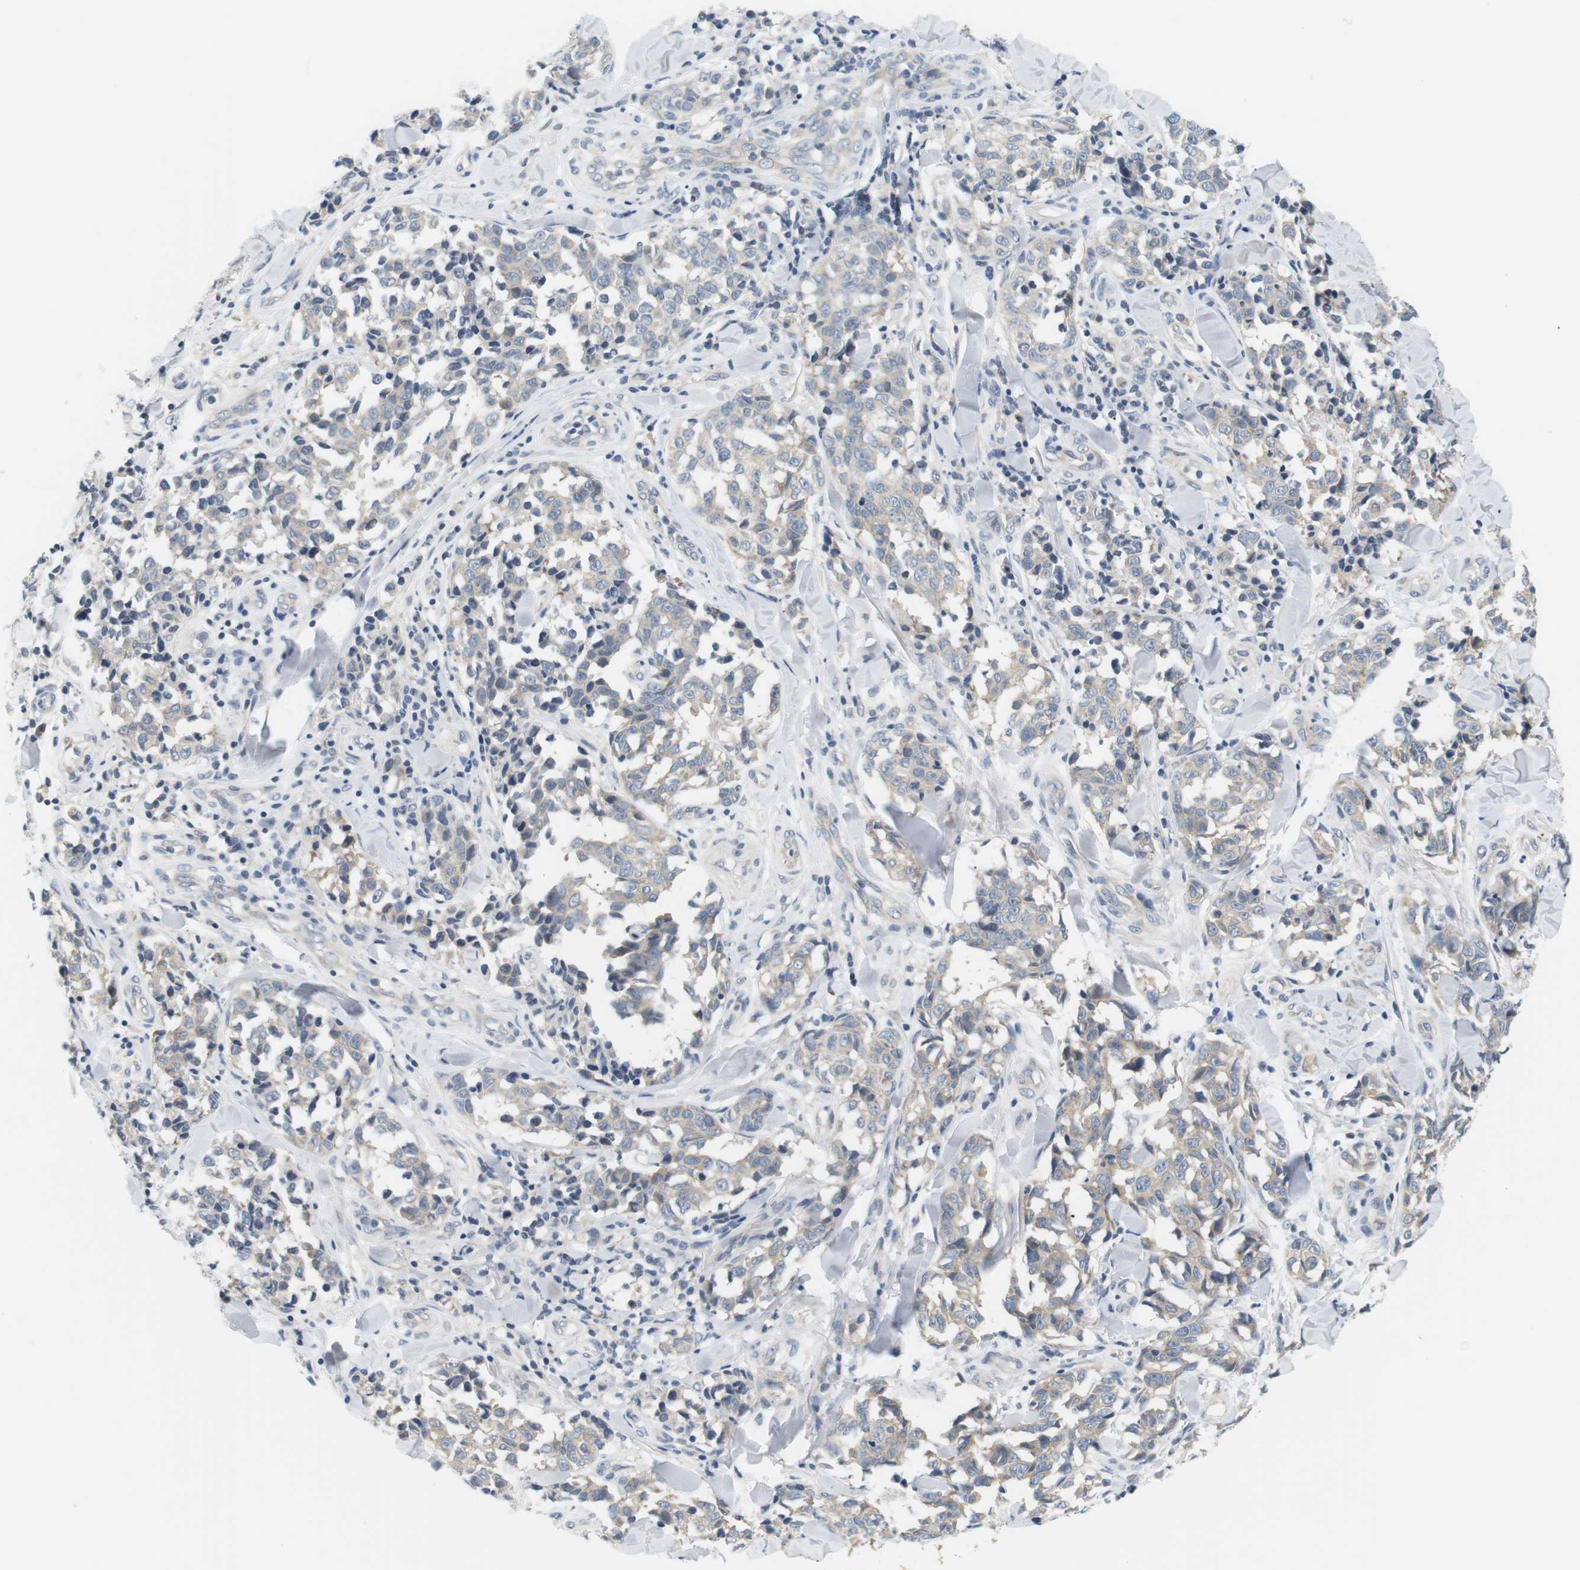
{"staining": {"intensity": "negative", "quantity": "none", "location": "none"}, "tissue": "melanoma", "cell_type": "Tumor cells", "image_type": "cancer", "snomed": [{"axis": "morphology", "description": "Malignant melanoma, NOS"}, {"axis": "topography", "description": "Skin"}], "caption": "Melanoma was stained to show a protein in brown. There is no significant positivity in tumor cells.", "gene": "EVA1C", "patient": {"sex": "female", "age": 64}}